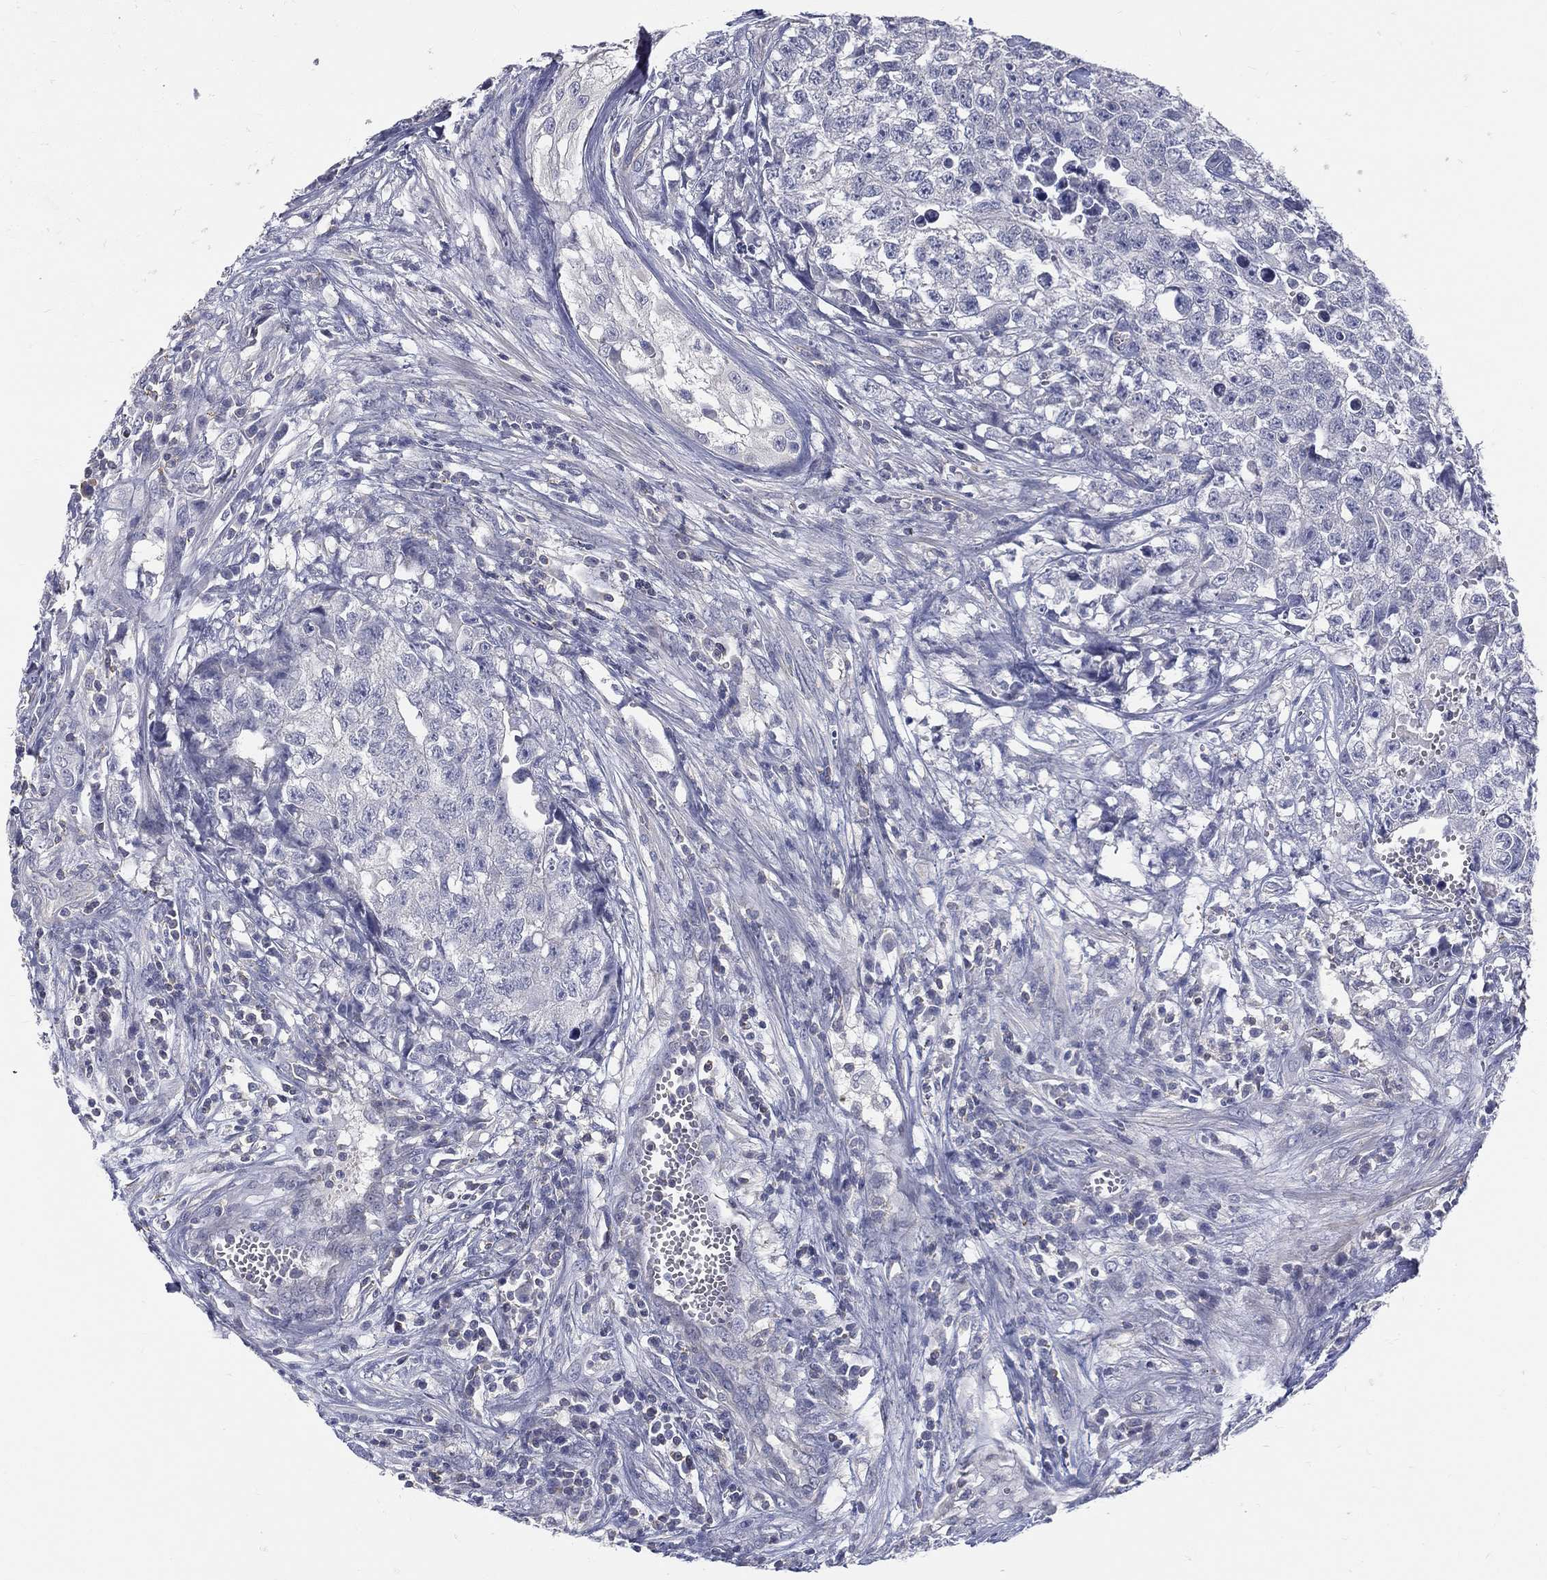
{"staining": {"intensity": "negative", "quantity": "none", "location": "none"}, "tissue": "testis cancer", "cell_type": "Tumor cells", "image_type": "cancer", "snomed": [{"axis": "morphology", "description": "Seminoma, NOS"}, {"axis": "morphology", "description": "Carcinoma, Embryonal, NOS"}, {"axis": "topography", "description": "Testis"}], "caption": "High power microscopy photomicrograph of an immunohistochemistry micrograph of testis cancer, revealing no significant positivity in tumor cells.", "gene": "ETNPPL", "patient": {"sex": "male", "age": 22}}